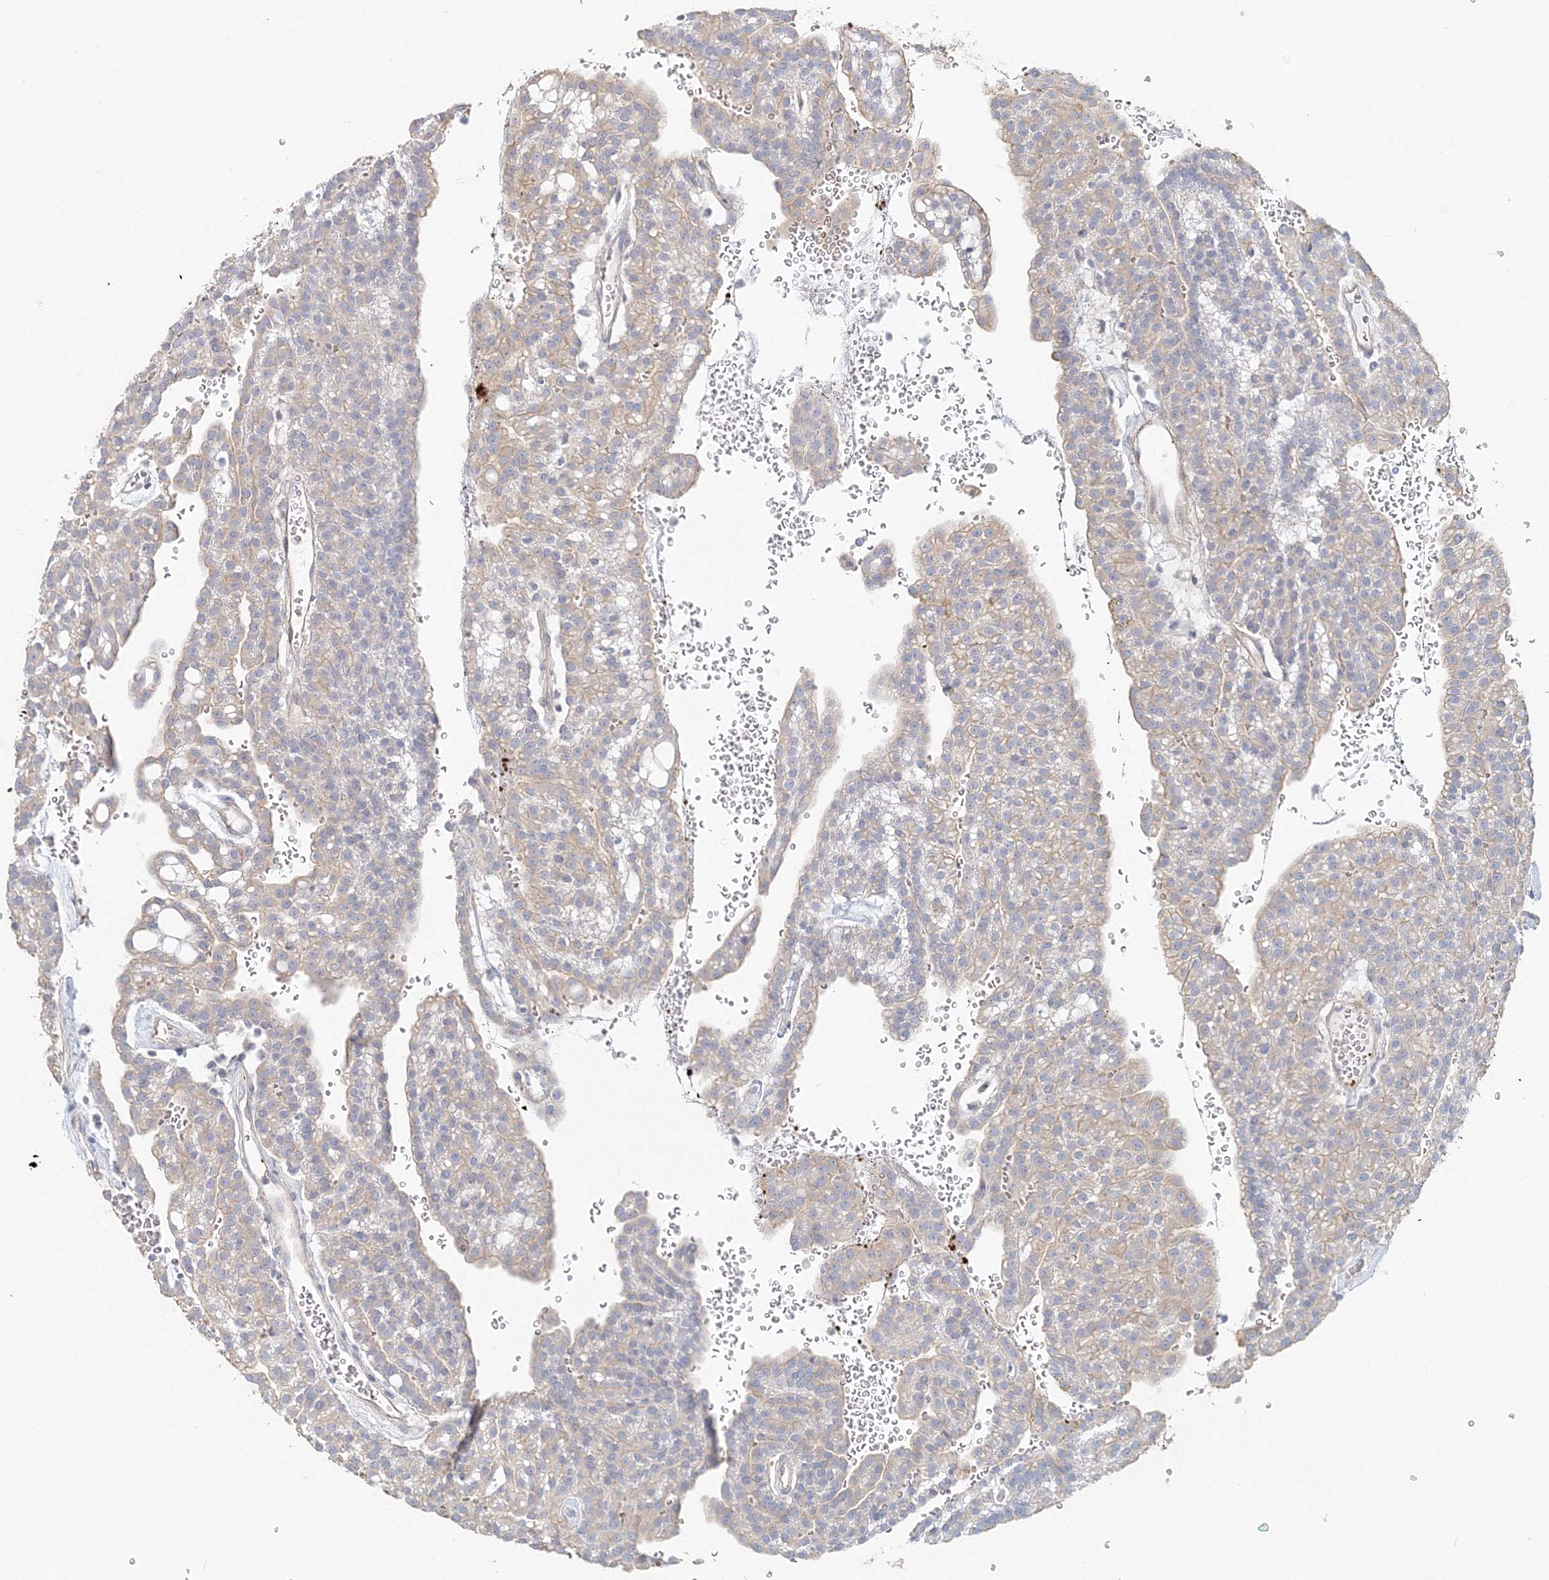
{"staining": {"intensity": "weak", "quantity": "<25%", "location": "cytoplasmic/membranous"}, "tissue": "renal cancer", "cell_type": "Tumor cells", "image_type": "cancer", "snomed": [{"axis": "morphology", "description": "Adenocarcinoma, NOS"}, {"axis": "topography", "description": "Kidney"}], "caption": "Immunohistochemistry (IHC) micrograph of adenocarcinoma (renal) stained for a protein (brown), which reveals no expression in tumor cells. (DAB immunohistochemistry, high magnification).", "gene": "MMRN1", "patient": {"sex": "male", "age": 63}}